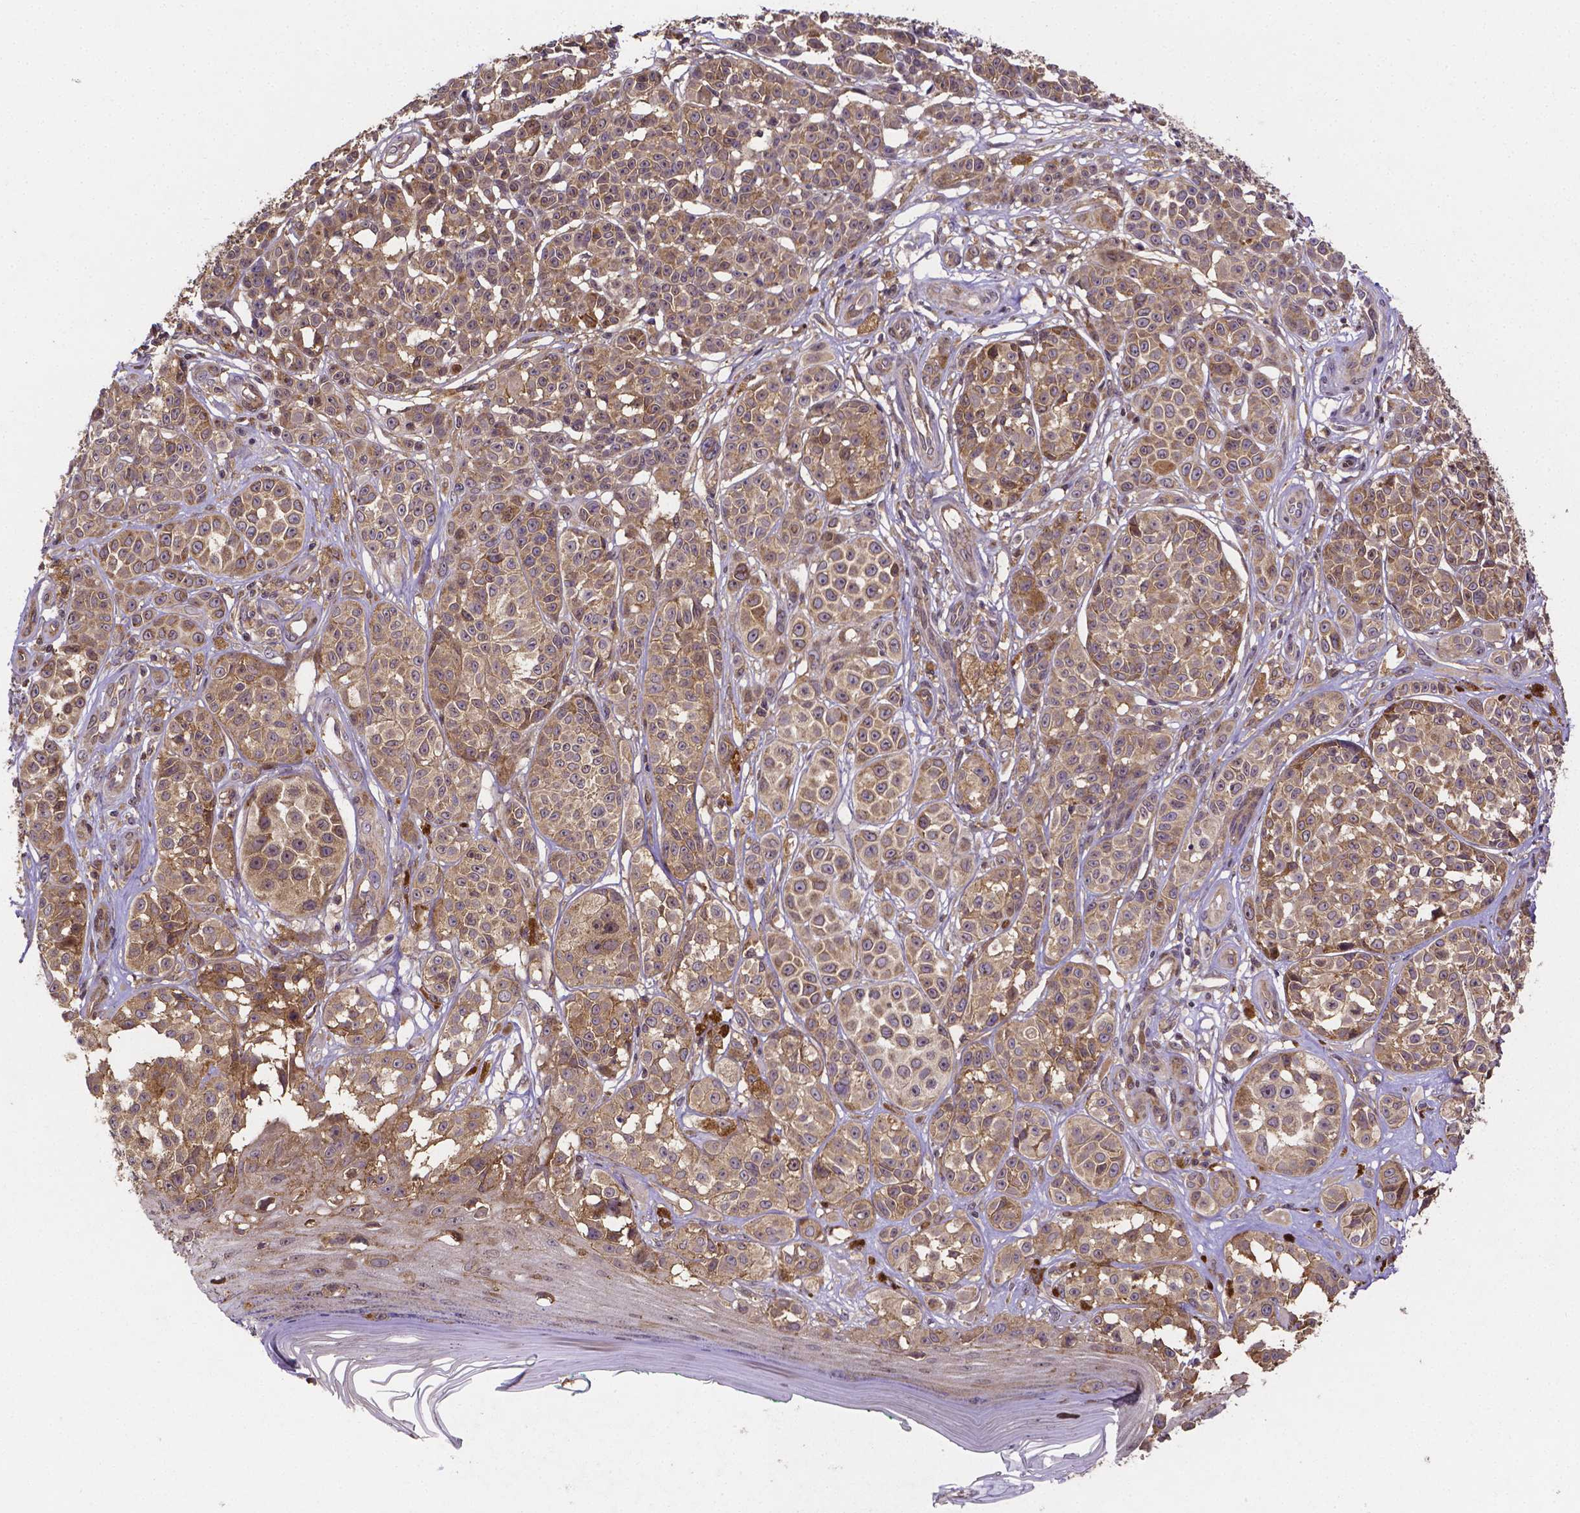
{"staining": {"intensity": "weak", "quantity": ">75%", "location": "cytoplasmic/membranous"}, "tissue": "melanoma", "cell_type": "Tumor cells", "image_type": "cancer", "snomed": [{"axis": "morphology", "description": "Malignant melanoma, NOS"}, {"axis": "topography", "description": "Skin"}], "caption": "Protein staining reveals weak cytoplasmic/membranous positivity in approximately >75% of tumor cells in melanoma. (DAB (3,3'-diaminobenzidine) IHC, brown staining for protein, blue staining for nuclei).", "gene": "RNF123", "patient": {"sex": "female", "age": 90}}